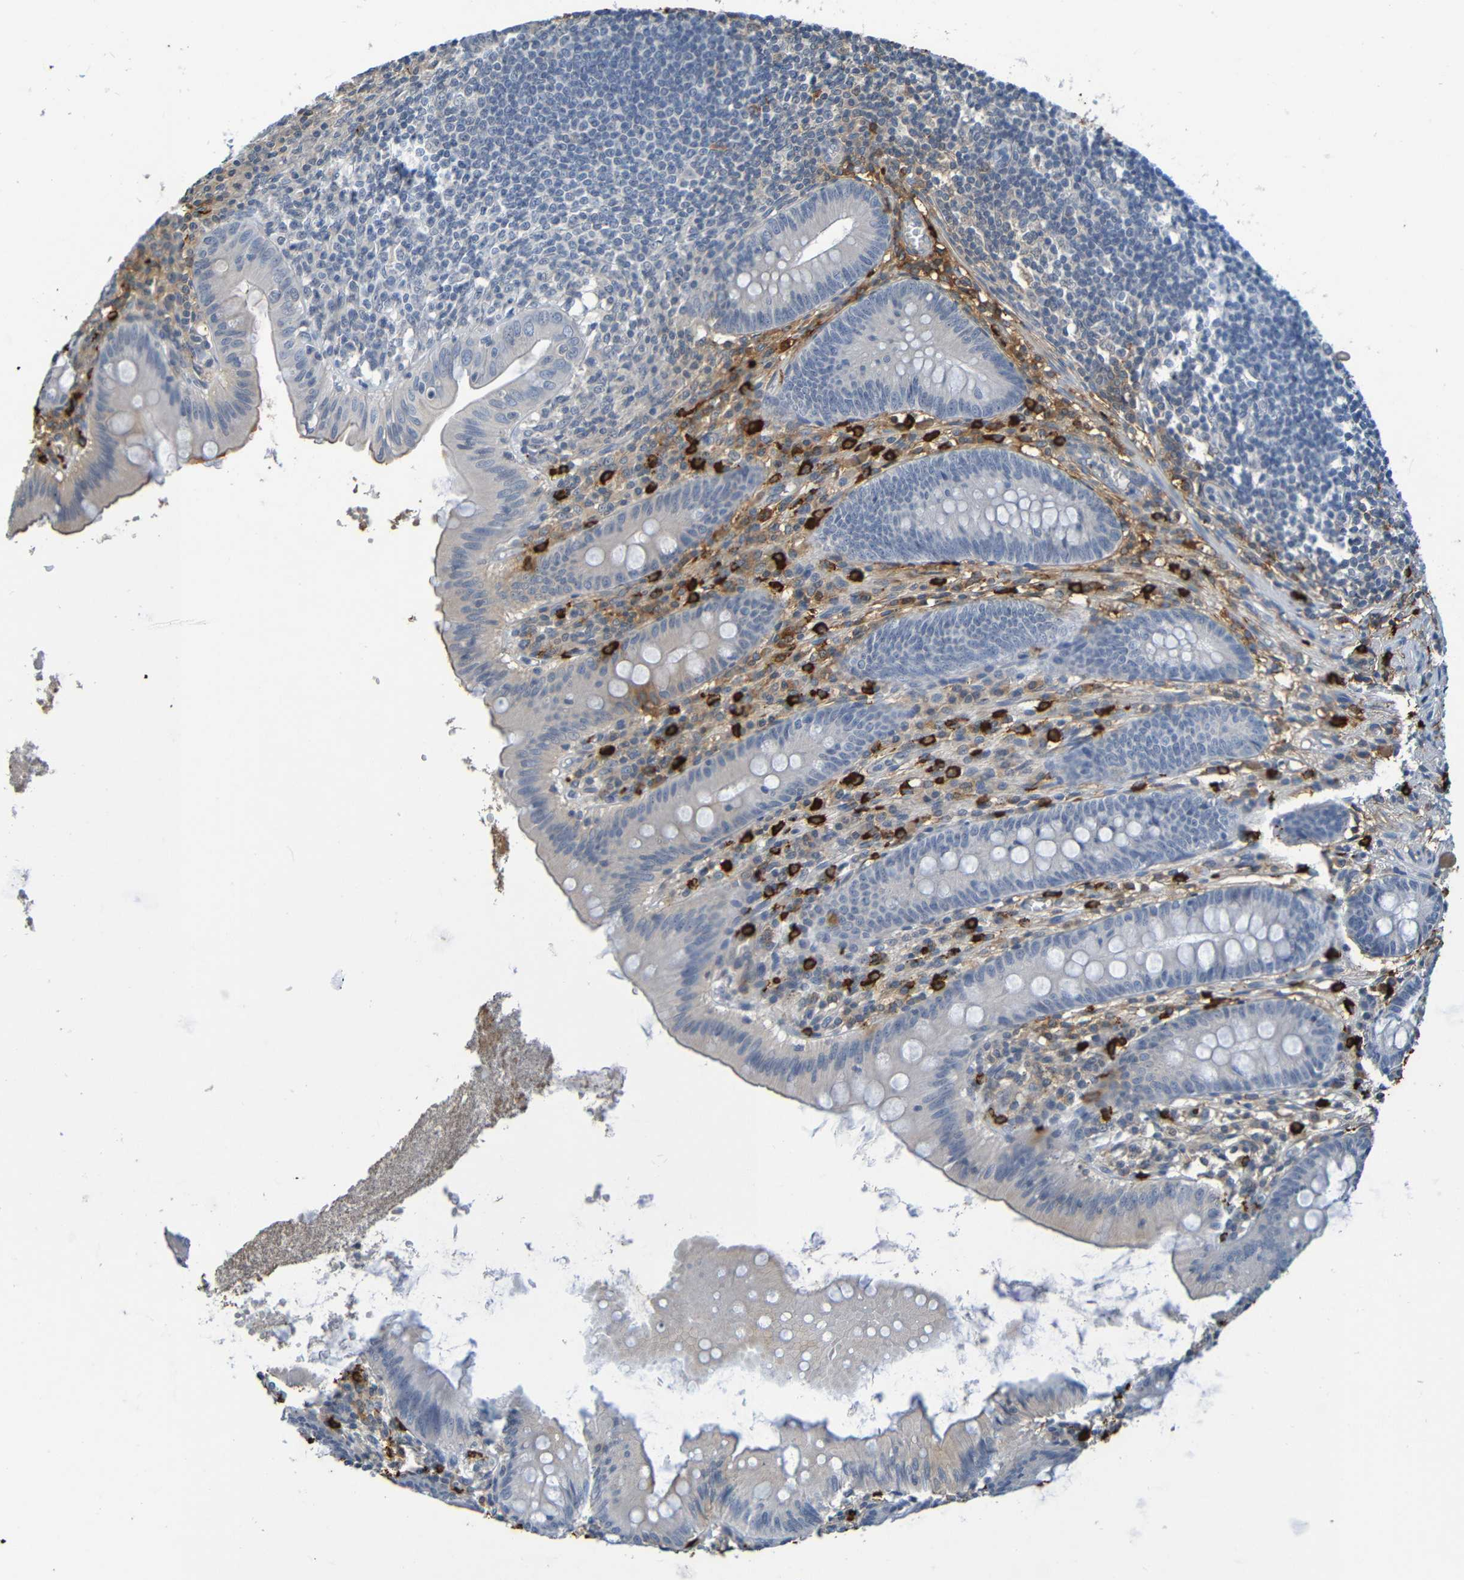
{"staining": {"intensity": "moderate", "quantity": "<25%", "location": "cytoplasmic/membranous"}, "tissue": "appendix", "cell_type": "Glandular cells", "image_type": "normal", "snomed": [{"axis": "morphology", "description": "Normal tissue, NOS"}, {"axis": "topography", "description": "Appendix"}], "caption": "Appendix stained with DAB (3,3'-diaminobenzidine) IHC demonstrates low levels of moderate cytoplasmic/membranous staining in approximately <25% of glandular cells.", "gene": "C3AR1", "patient": {"sex": "male", "age": 56}}